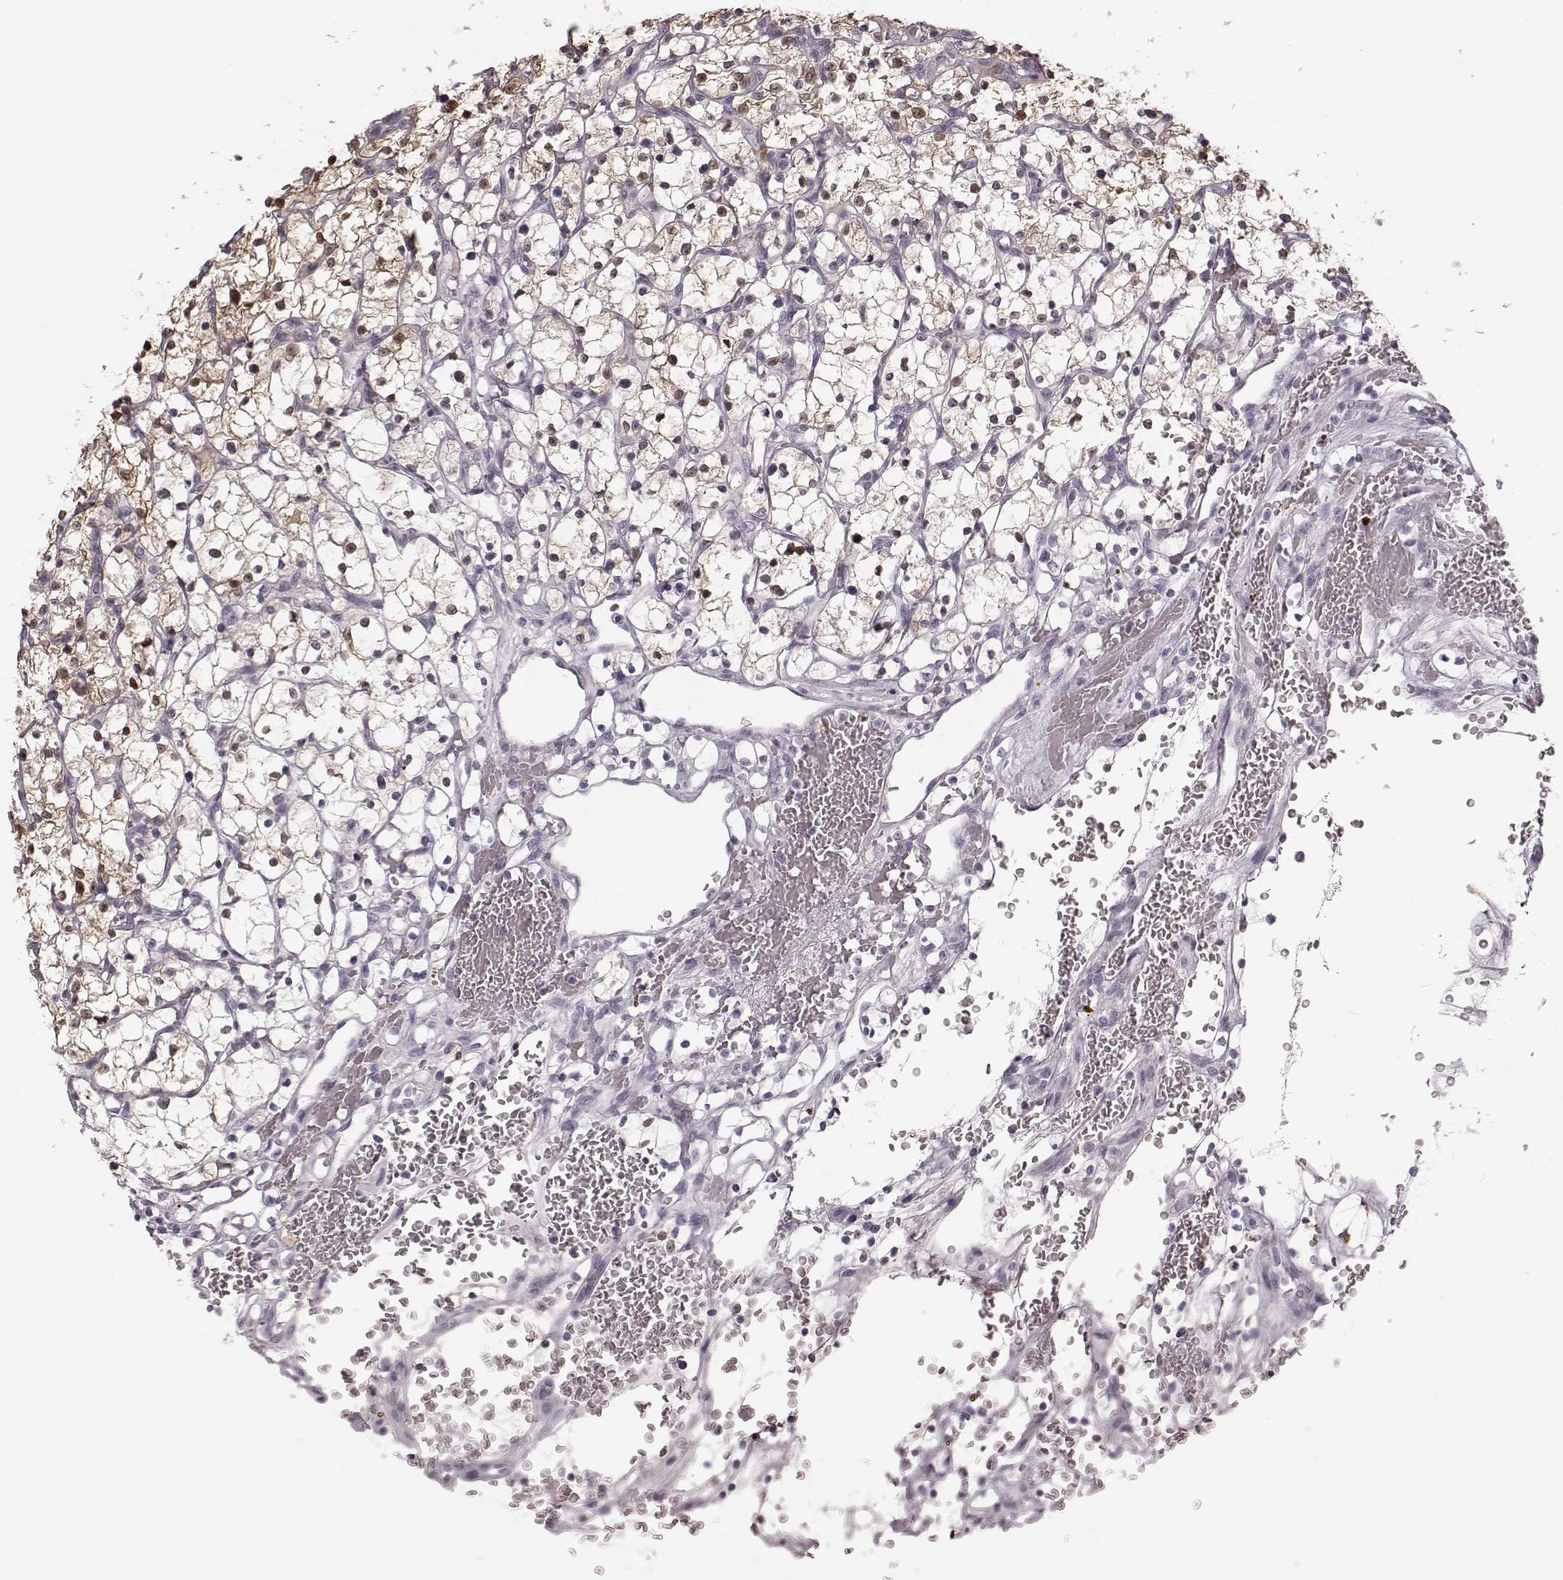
{"staining": {"intensity": "moderate", "quantity": "<25%", "location": "cytoplasmic/membranous,nuclear"}, "tissue": "renal cancer", "cell_type": "Tumor cells", "image_type": "cancer", "snomed": [{"axis": "morphology", "description": "Adenocarcinoma, NOS"}, {"axis": "topography", "description": "Kidney"}], "caption": "Renal adenocarcinoma stained with a brown dye exhibits moderate cytoplasmic/membranous and nuclear positive staining in about <25% of tumor cells.", "gene": "ZNF433", "patient": {"sex": "female", "age": 64}}